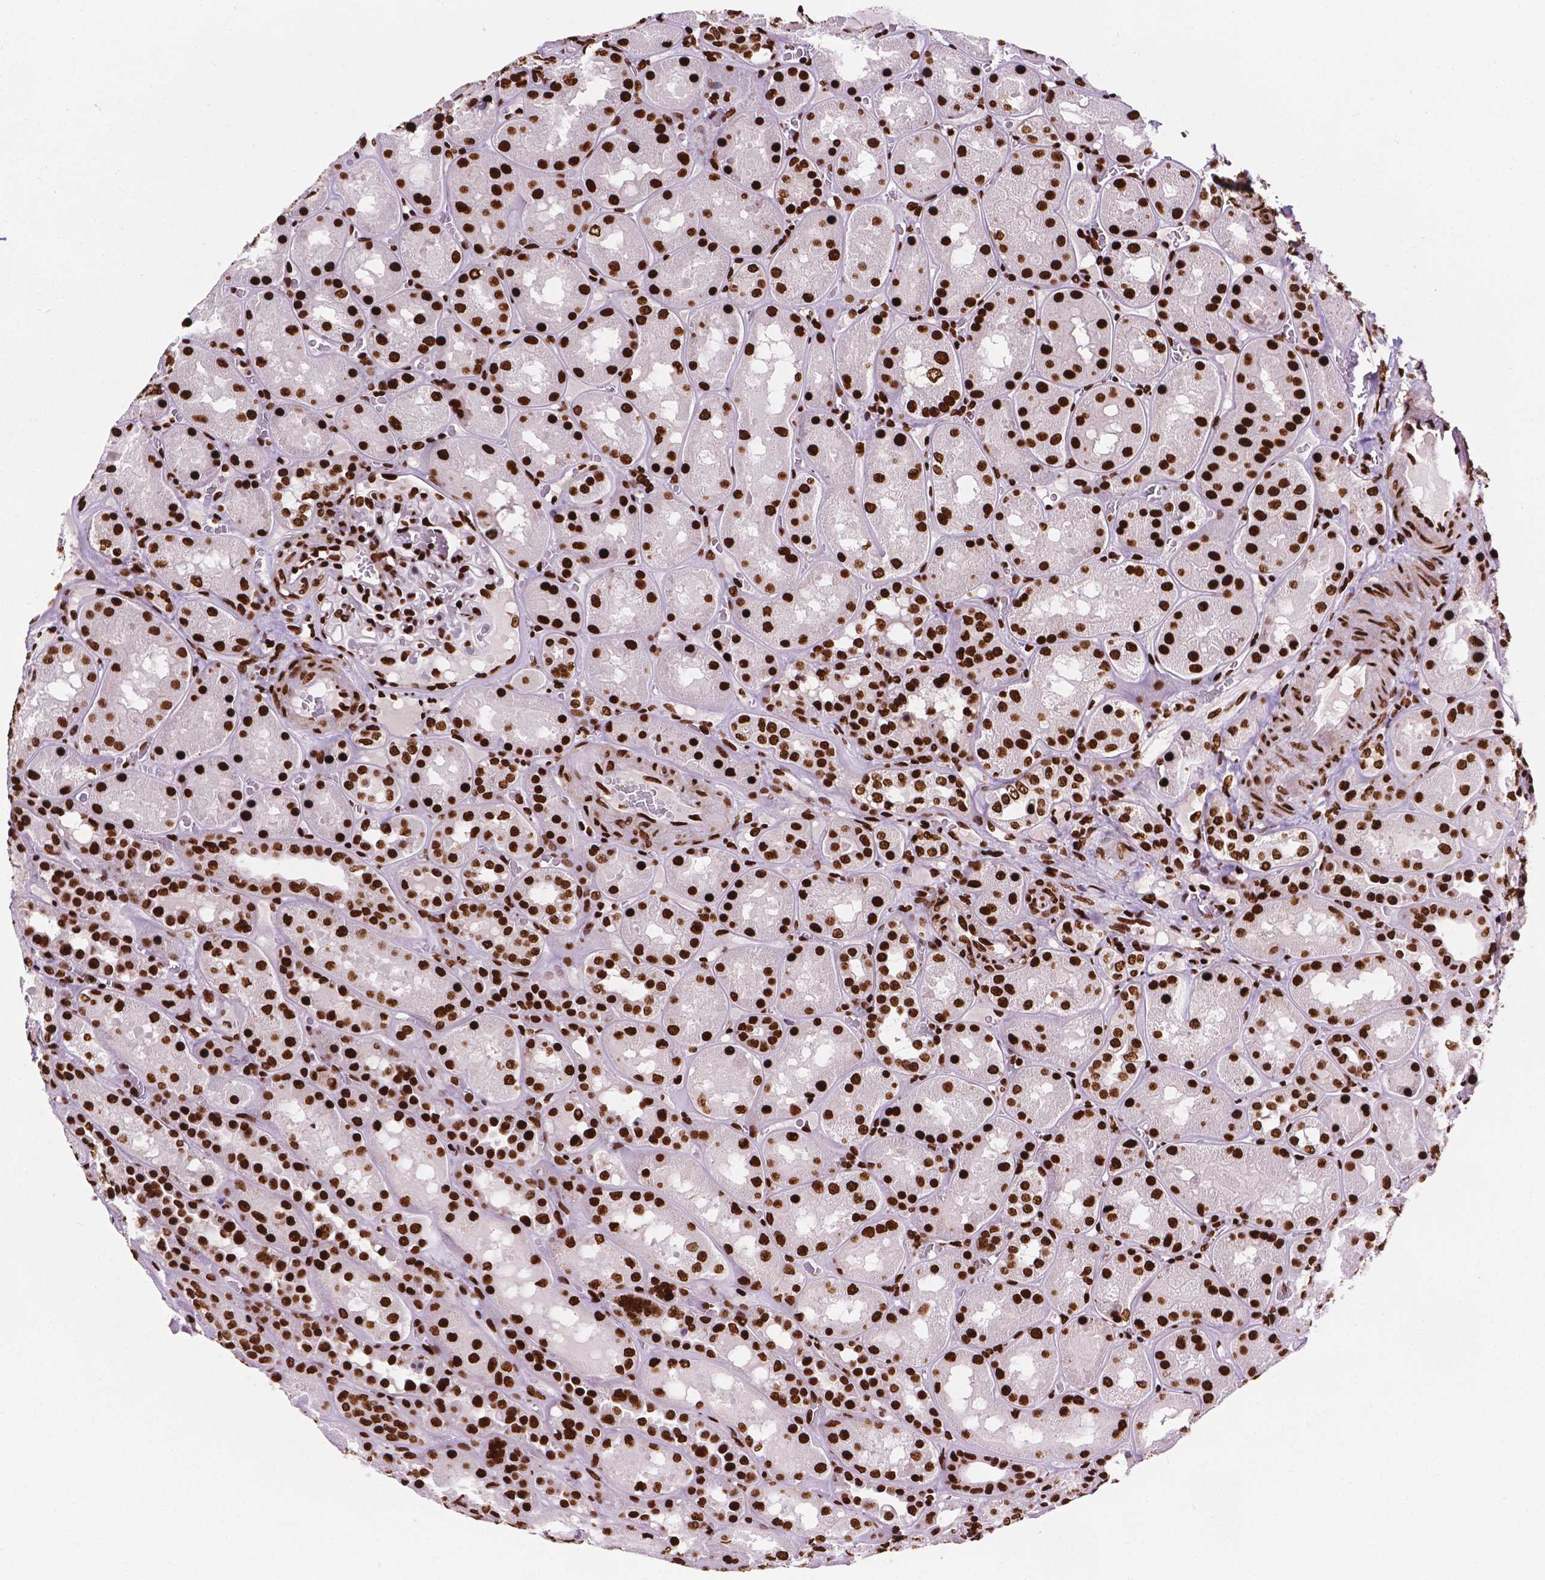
{"staining": {"intensity": "strong", "quantity": ">75%", "location": "nuclear"}, "tissue": "kidney", "cell_type": "Cells in glomeruli", "image_type": "normal", "snomed": [{"axis": "morphology", "description": "Normal tissue, NOS"}, {"axis": "topography", "description": "Kidney"}], "caption": "Kidney stained with immunohistochemistry (IHC) reveals strong nuclear expression in about >75% of cells in glomeruli. (DAB (3,3'-diaminobenzidine) IHC, brown staining for protein, blue staining for nuclei).", "gene": "SMIM5", "patient": {"sex": "male", "age": 73}}